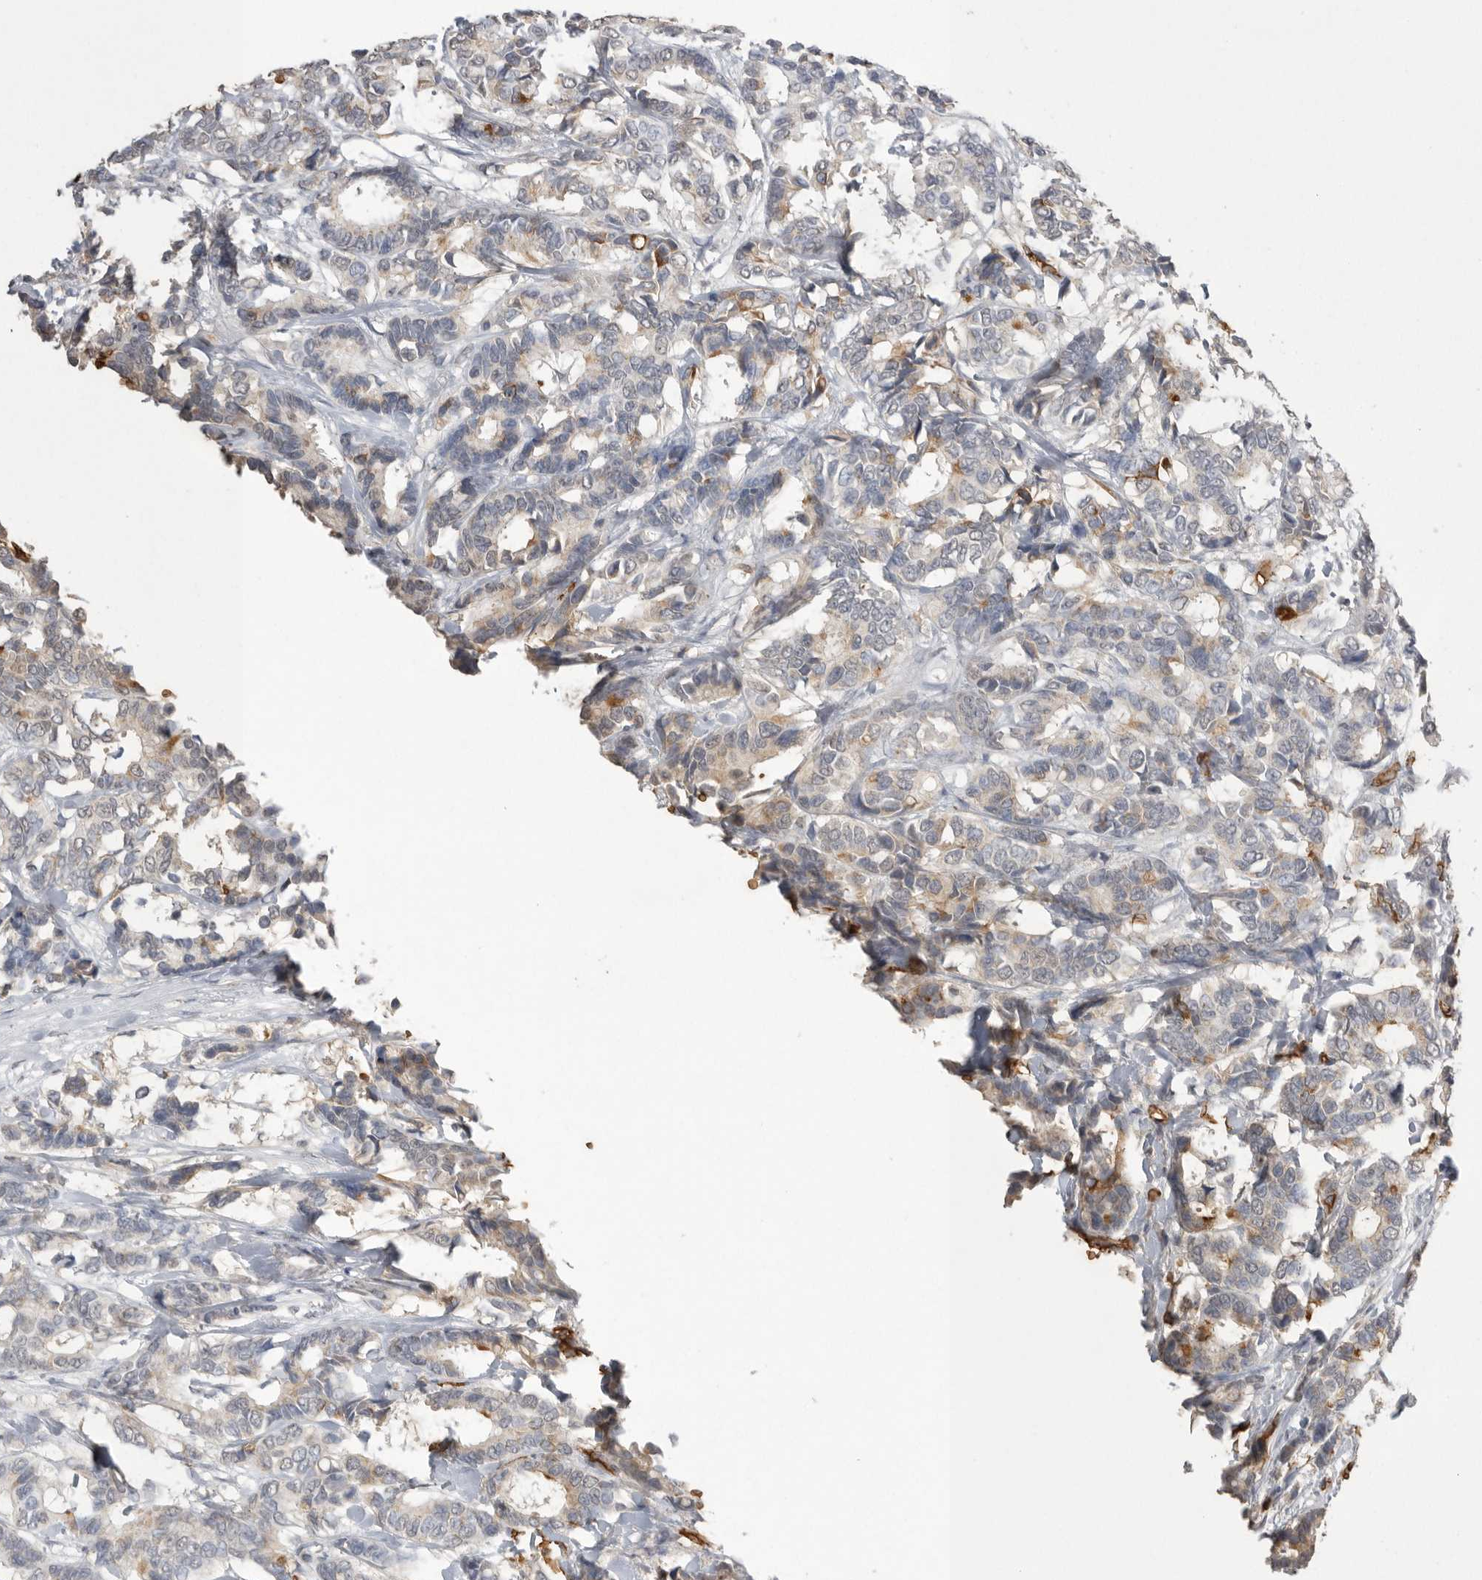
{"staining": {"intensity": "weak", "quantity": "<25%", "location": "cytoplasmic/membranous"}, "tissue": "breast cancer", "cell_type": "Tumor cells", "image_type": "cancer", "snomed": [{"axis": "morphology", "description": "Duct carcinoma"}, {"axis": "topography", "description": "Breast"}], "caption": "Image shows no significant protein staining in tumor cells of intraductal carcinoma (breast).", "gene": "IL27", "patient": {"sex": "female", "age": 87}}